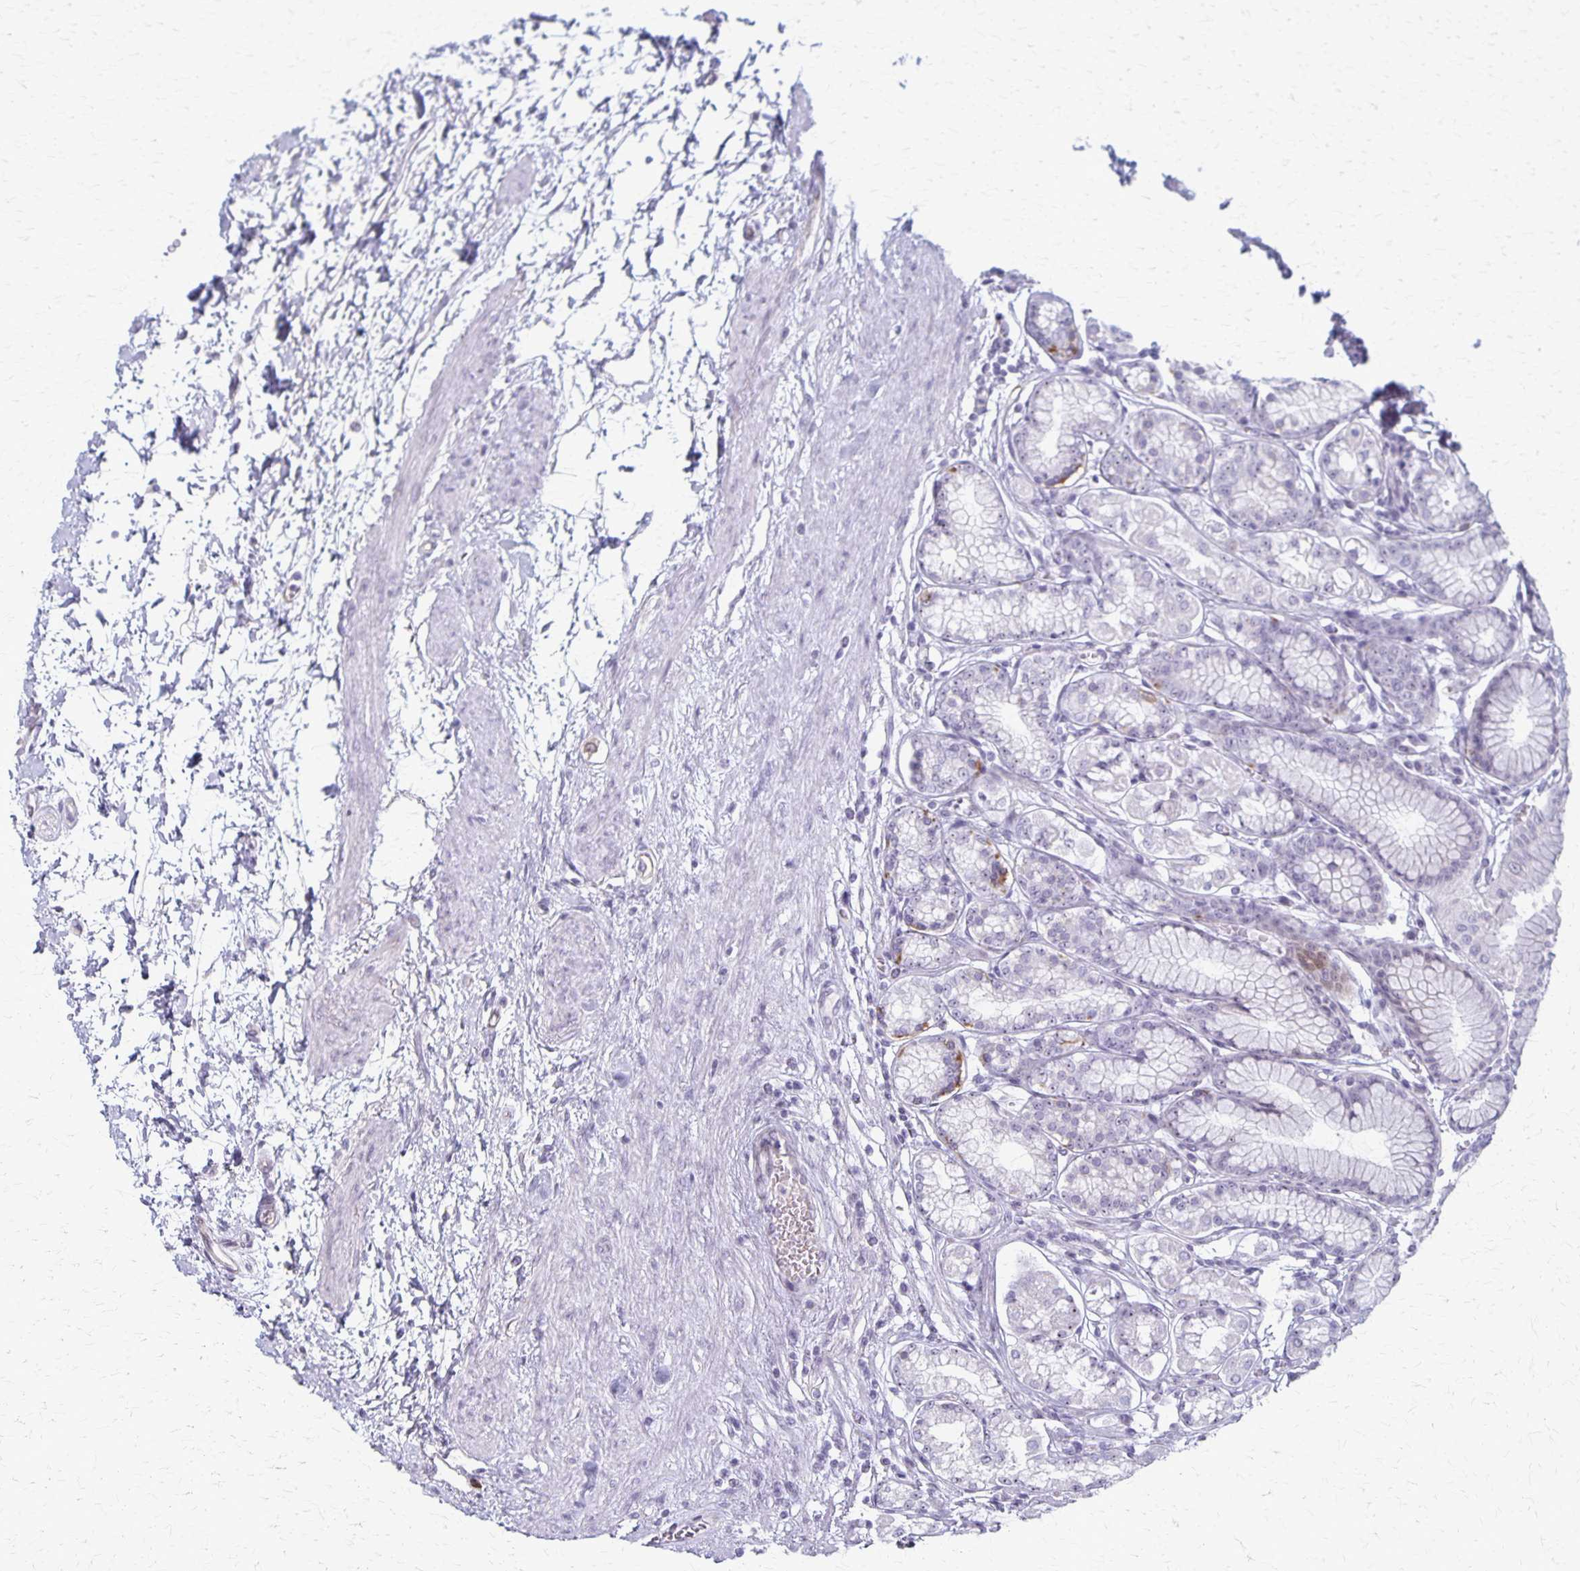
{"staining": {"intensity": "weak", "quantity": "<25%", "location": "nuclear"}, "tissue": "stomach", "cell_type": "Glandular cells", "image_type": "normal", "snomed": [{"axis": "morphology", "description": "Normal tissue, NOS"}, {"axis": "topography", "description": "Stomach"}, {"axis": "topography", "description": "Stomach, lower"}], "caption": "The photomicrograph reveals no significant expression in glandular cells of stomach. Brightfield microscopy of immunohistochemistry stained with DAB (3,3'-diaminobenzidine) (brown) and hematoxylin (blue), captured at high magnification.", "gene": "DLK2", "patient": {"sex": "male", "age": 76}}